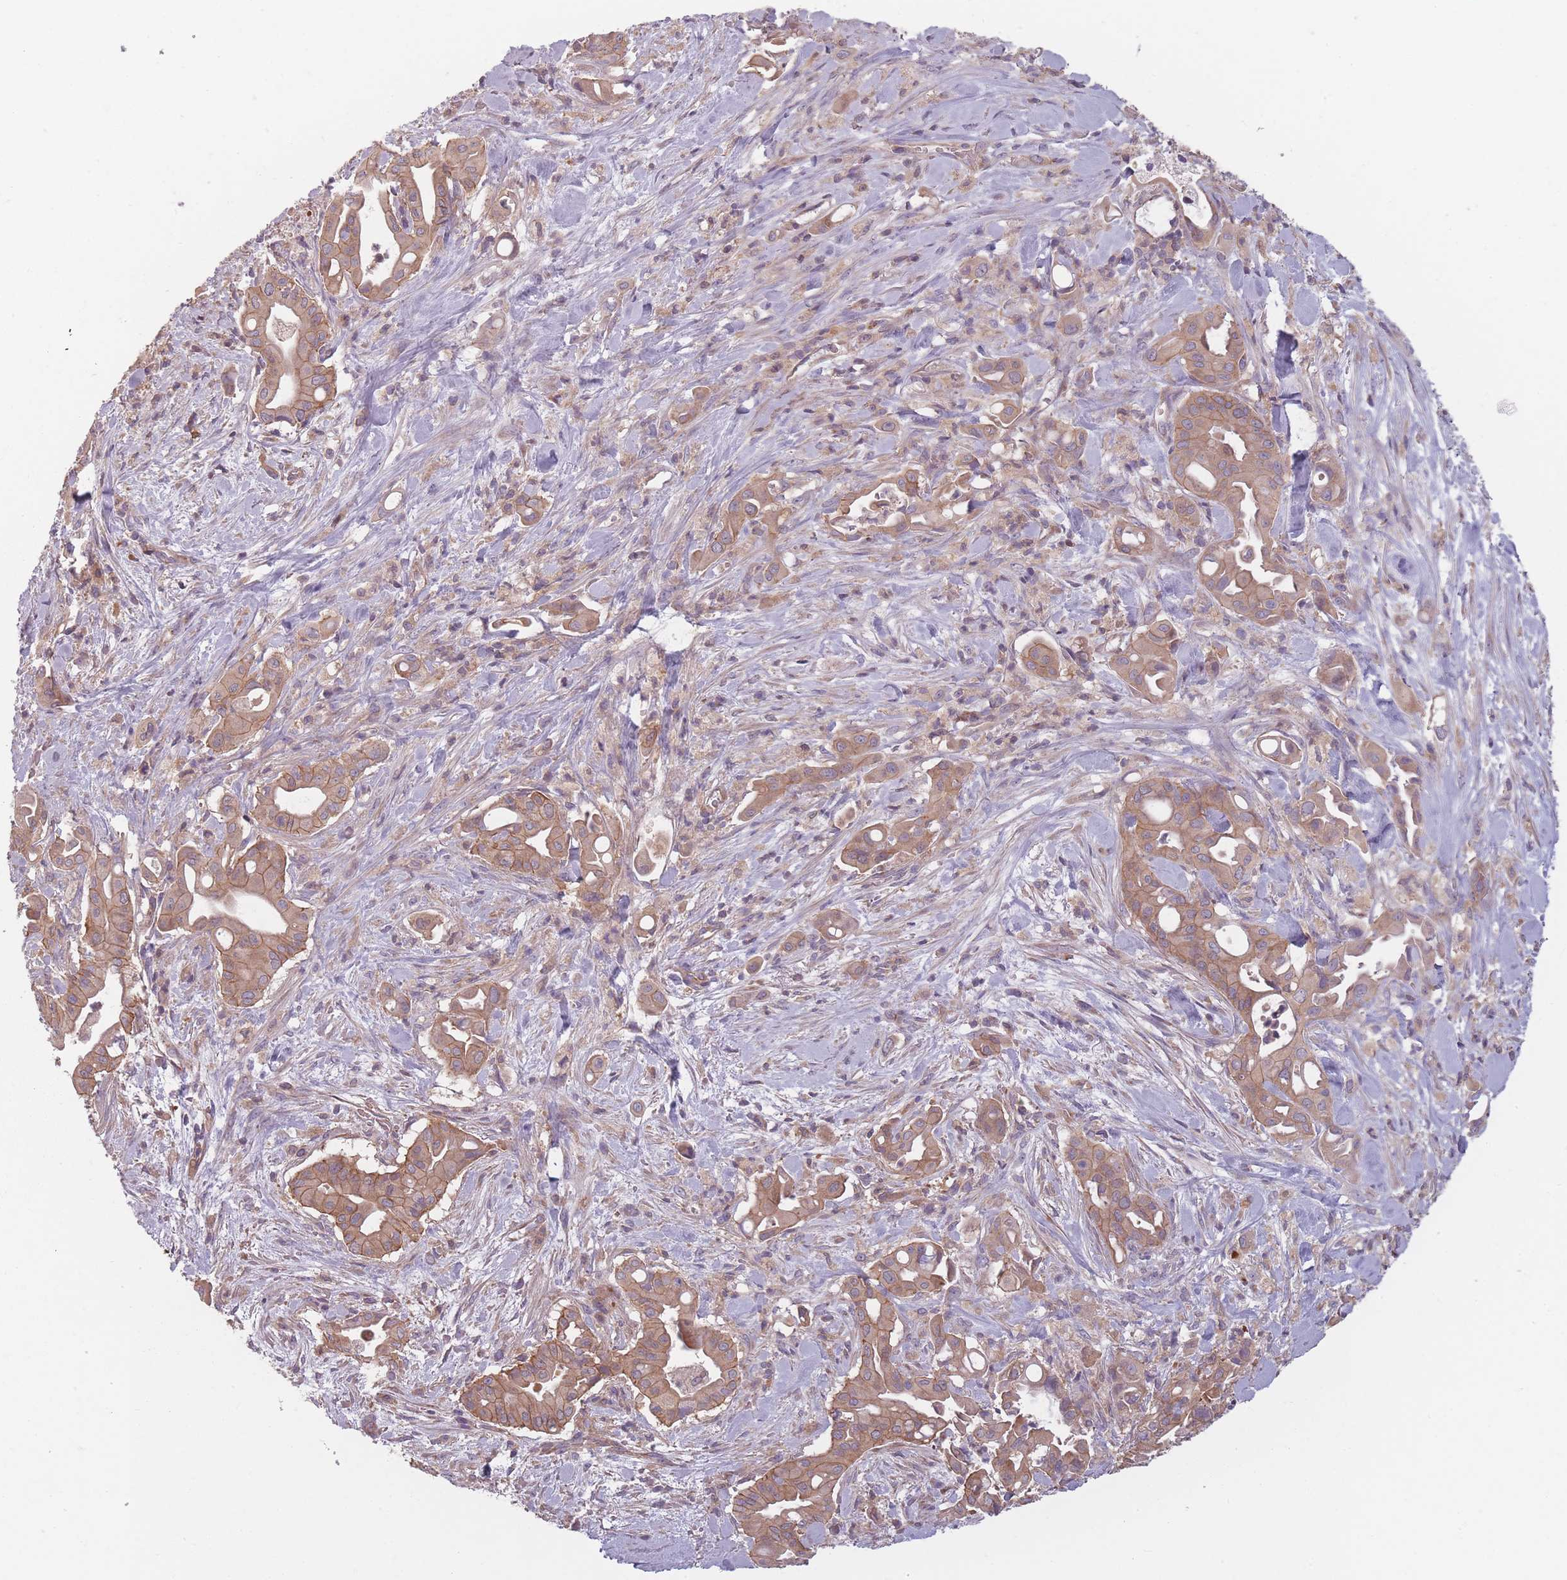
{"staining": {"intensity": "moderate", "quantity": ">75%", "location": "cytoplasmic/membranous"}, "tissue": "liver cancer", "cell_type": "Tumor cells", "image_type": "cancer", "snomed": [{"axis": "morphology", "description": "Cholangiocarcinoma"}, {"axis": "topography", "description": "Liver"}], "caption": "A brown stain labels moderate cytoplasmic/membranous expression of a protein in human cholangiocarcinoma (liver) tumor cells.", "gene": "NT5DC2", "patient": {"sex": "female", "age": 68}}